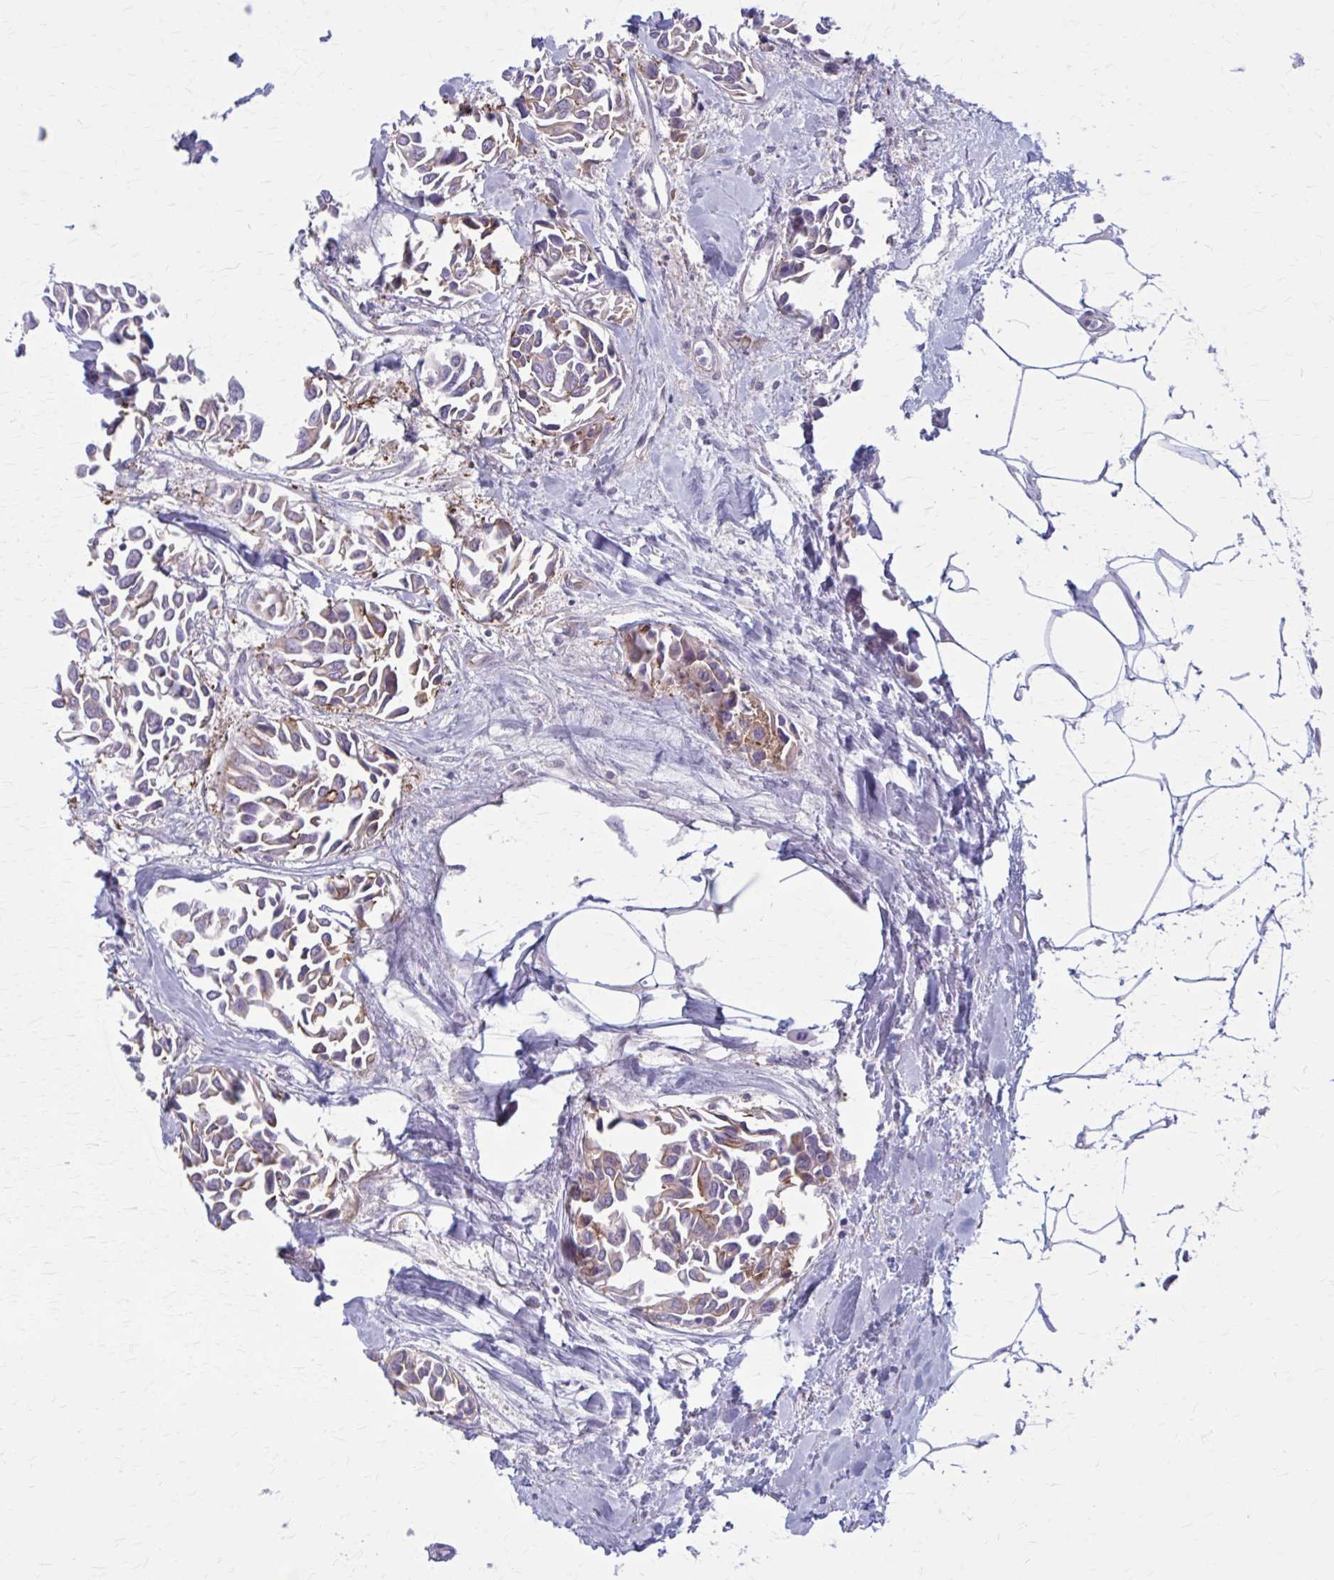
{"staining": {"intensity": "weak", "quantity": "25%-75%", "location": "cytoplasmic/membranous"}, "tissue": "breast cancer", "cell_type": "Tumor cells", "image_type": "cancer", "snomed": [{"axis": "morphology", "description": "Duct carcinoma"}, {"axis": "topography", "description": "Breast"}], "caption": "Breast invasive ductal carcinoma stained with IHC exhibits weak cytoplasmic/membranous positivity in approximately 25%-75% of tumor cells.", "gene": "ZDHHC7", "patient": {"sex": "female", "age": 54}}